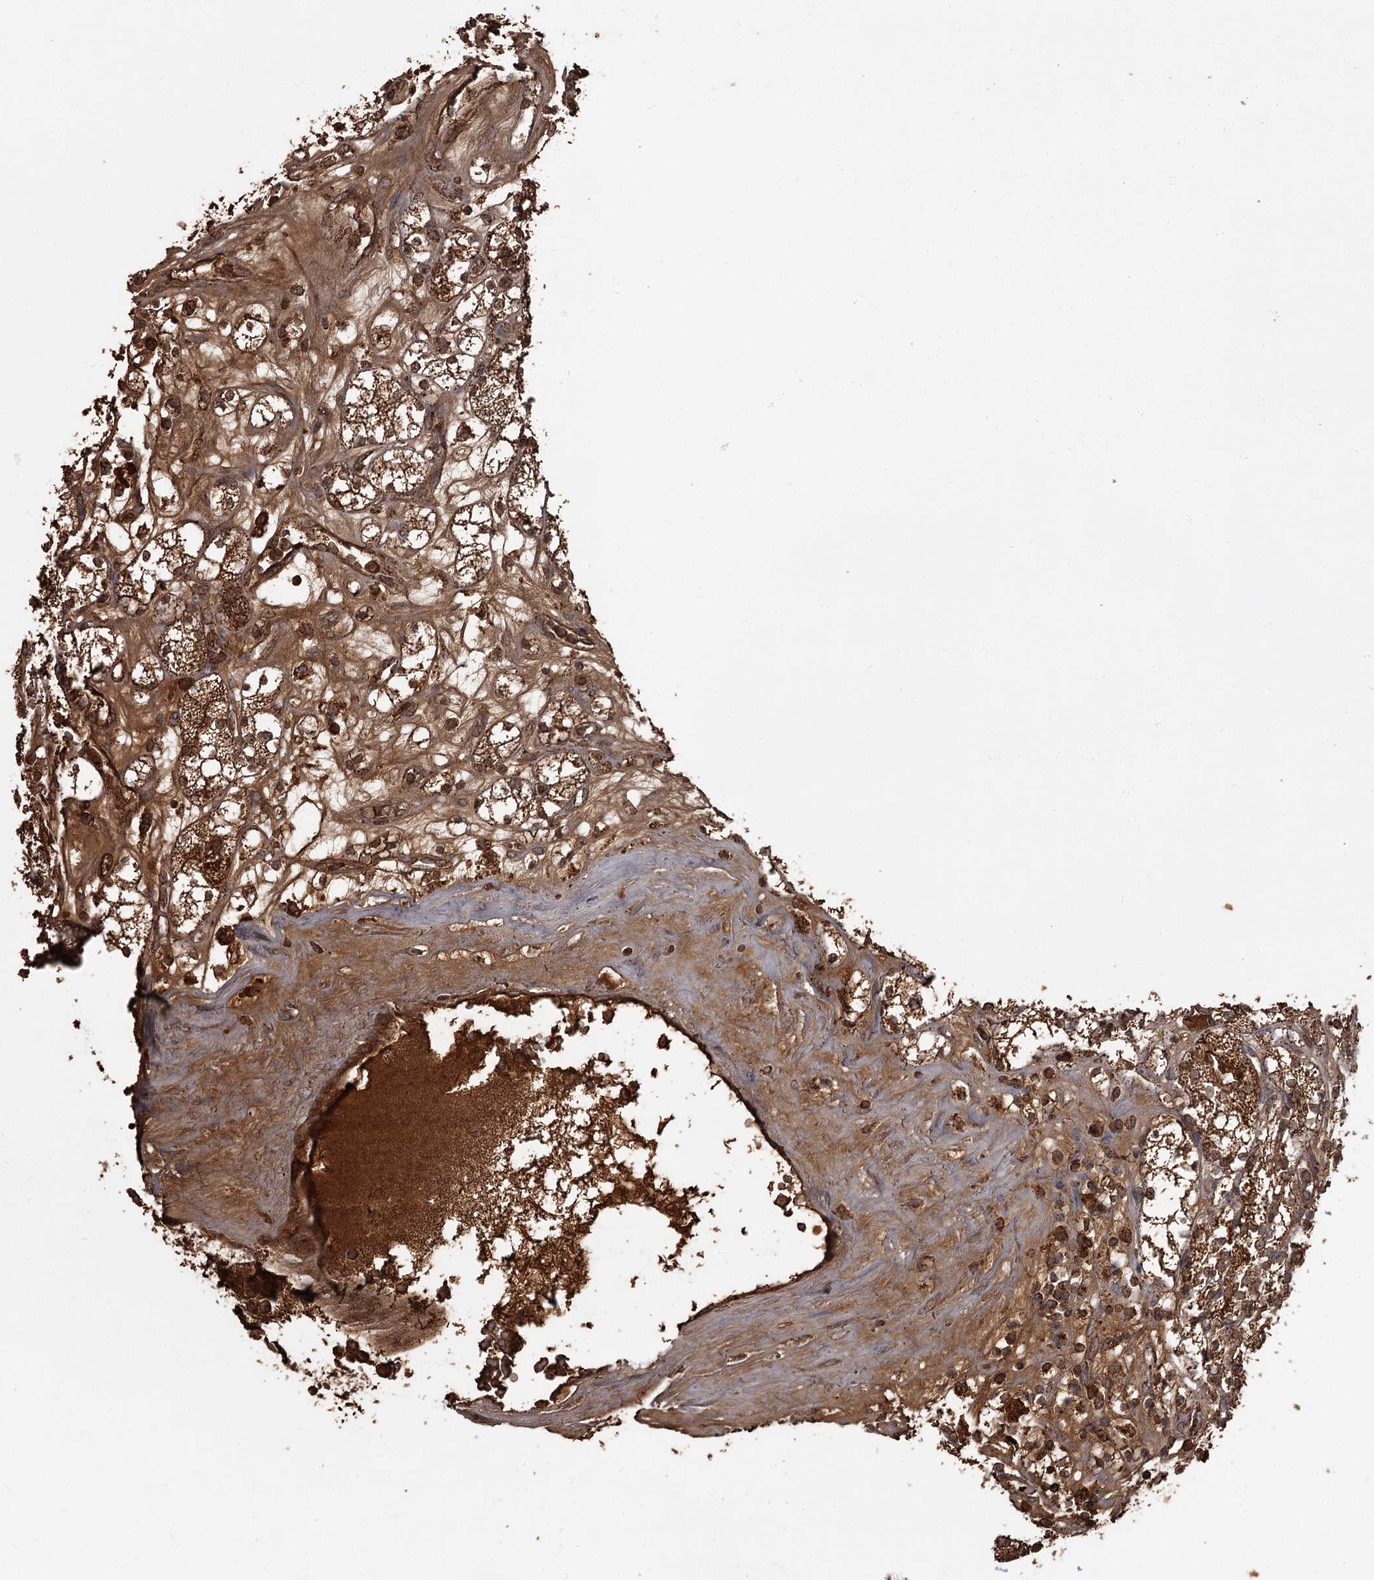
{"staining": {"intensity": "strong", "quantity": ">75%", "location": "cytoplasmic/membranous"}, "tissue": "renal cancer", "cell_type": "Tumor cells", "image_type": "cancer", "snomed": [{"axis": "morphology", "description": "Adenocarcinoma, NOS"}, {"axis": "topography", "description": "Kidney"}], "caption": "IHC micrograph of neoplastic tissue: human renal adenocarcinoma stained using IHC reveals high levels of strong protein expression localized specifically in the cytoplasmic/membranous of tumor cells, appearing as a cytoplasmic/membranous brown color.", "gene": "THAP9", "patient": {"sex": "male", "age": 77}}